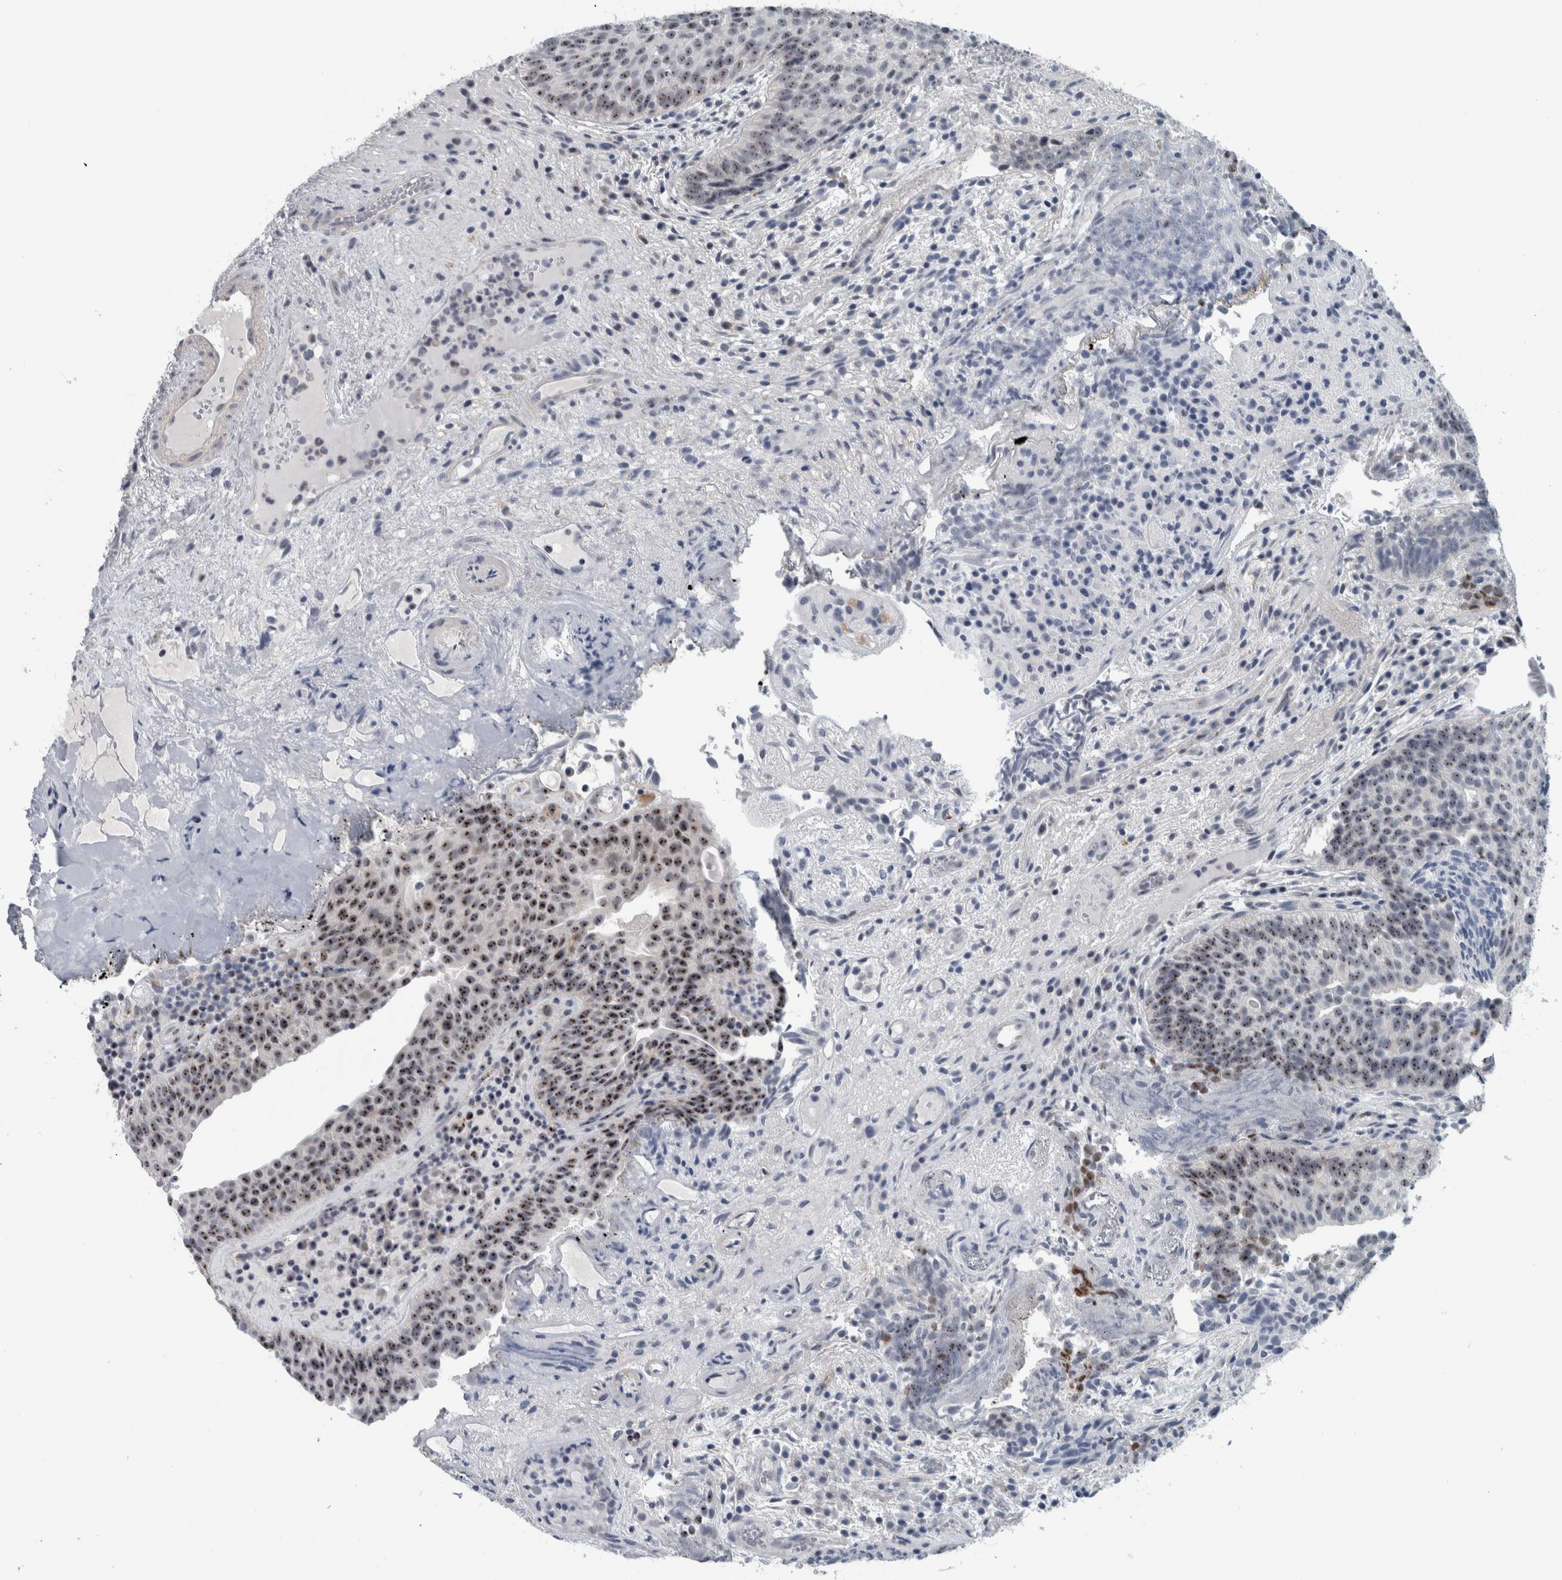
{"staining": {"intensity": "moderate", "quantity": ">75%", "location": "nuclear"}, "tissue": "urothelial cancer", "cell_type": "Tumor cells", "image_type": "cancer", "snomed": [{"axis": "morphology", "description": "Urothelial carcinoma, Low grade"}, {"axis": "topography", "description": "Urinary bladder"}], "caption": "Moderate nuclear protein expression is present in approximately >75% of tumor cells in low-grade urothelial carcinoma. (IHC, brightfield microscopy, high magnification).", "gene": "UTP6", "patient": {"sex": "male", "age": 86}}